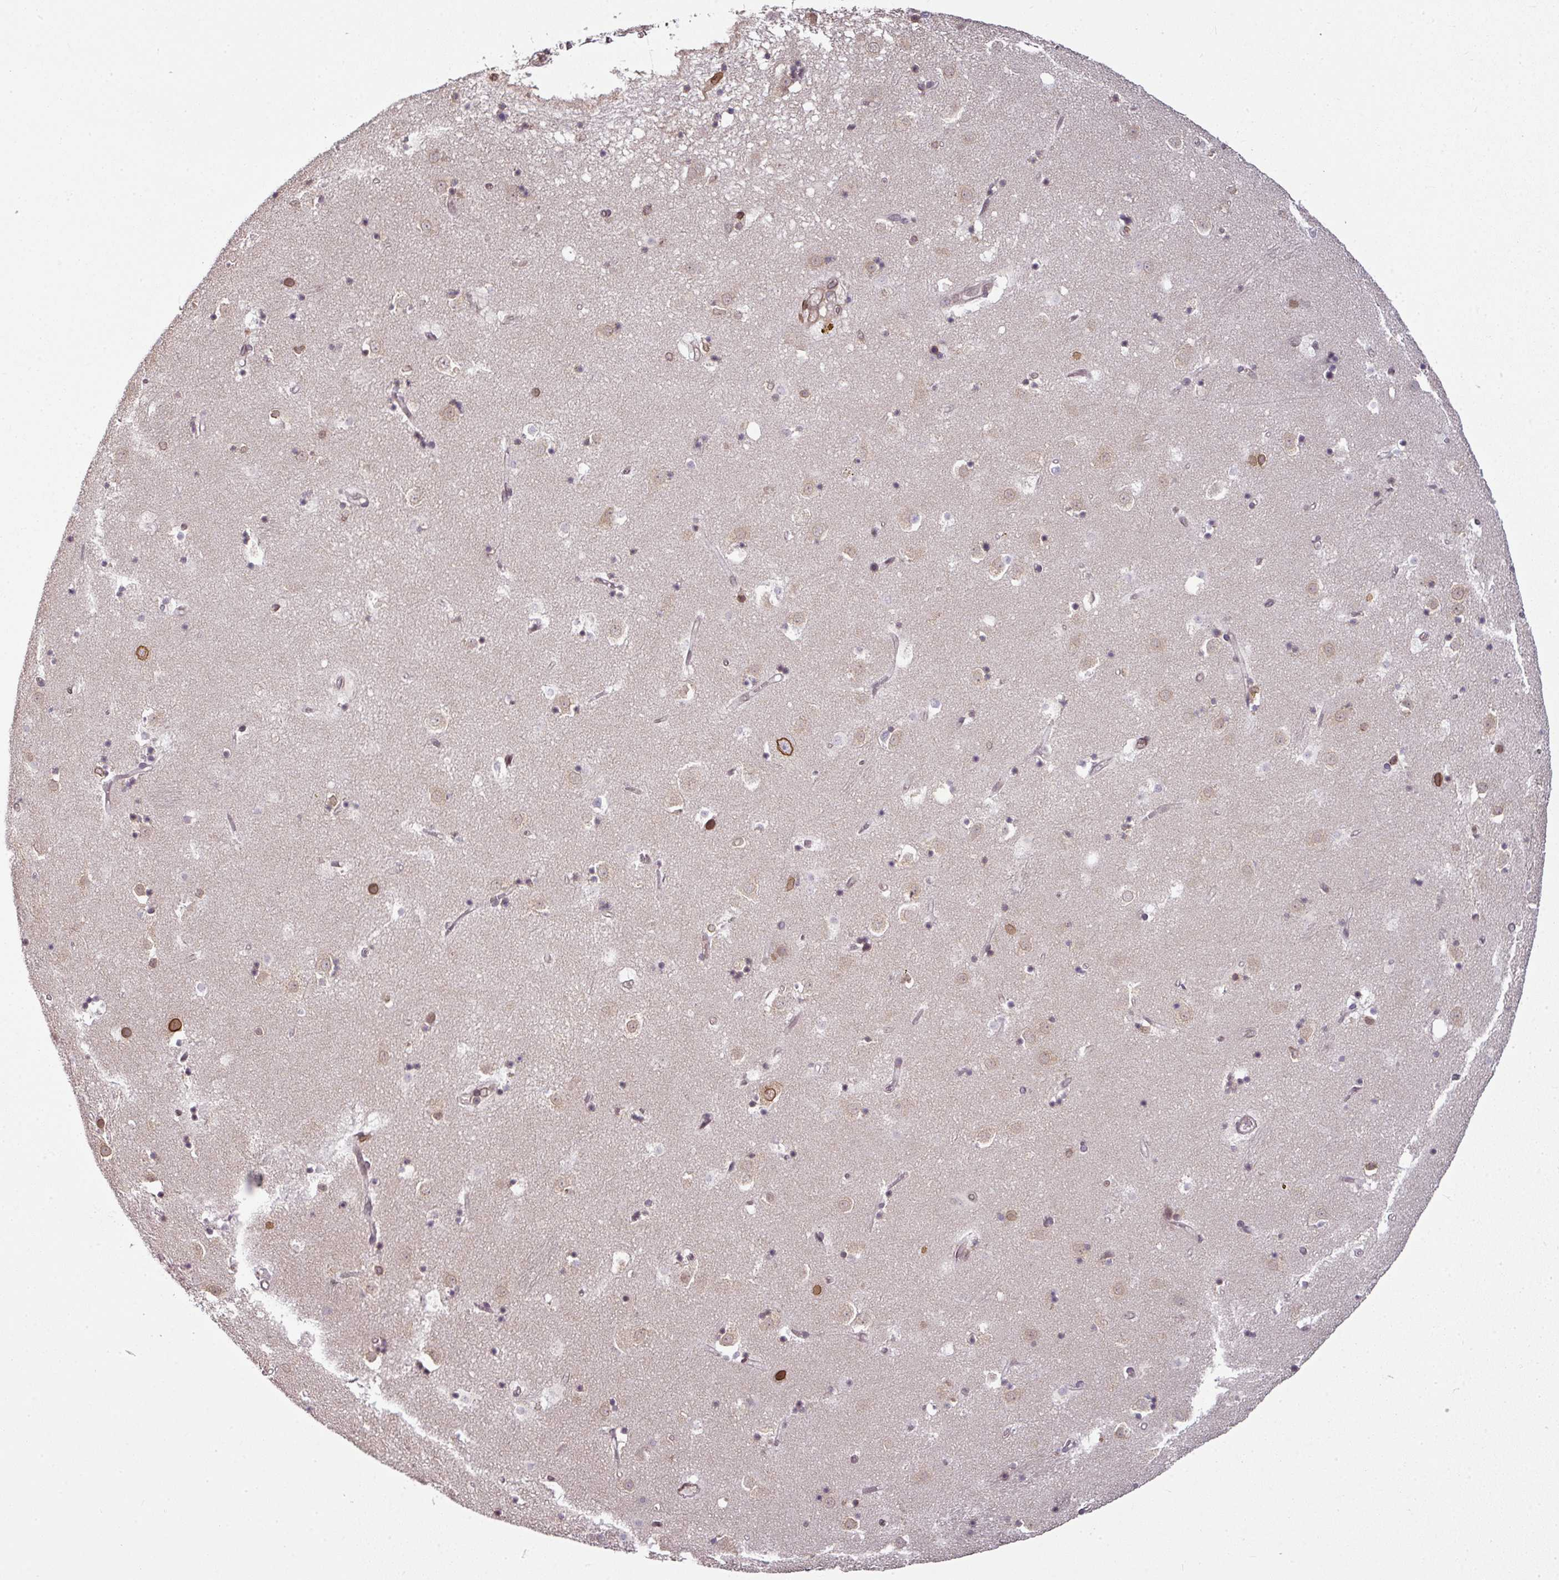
{"staining": {"intensity": "weak", "quantity": "<25%", "location": "cytoplasmic/membranous,nuclear"}, "tissue": "caudate", "cell_type": "Glial cells", "image_type": "normal", "snomed": [{"axis": "morphology", "description": "Normal tissue, NOS"}, {"axis": "topography", "description": "Lateral ventricle wall"}], "caption": "This is an immunohistochemistry (IHC) photomicrograph of benign human caudate. There is no positivity in glial cells.", "gene": "RANGAP1", "patient": {"sex": "male", "age": 58}}